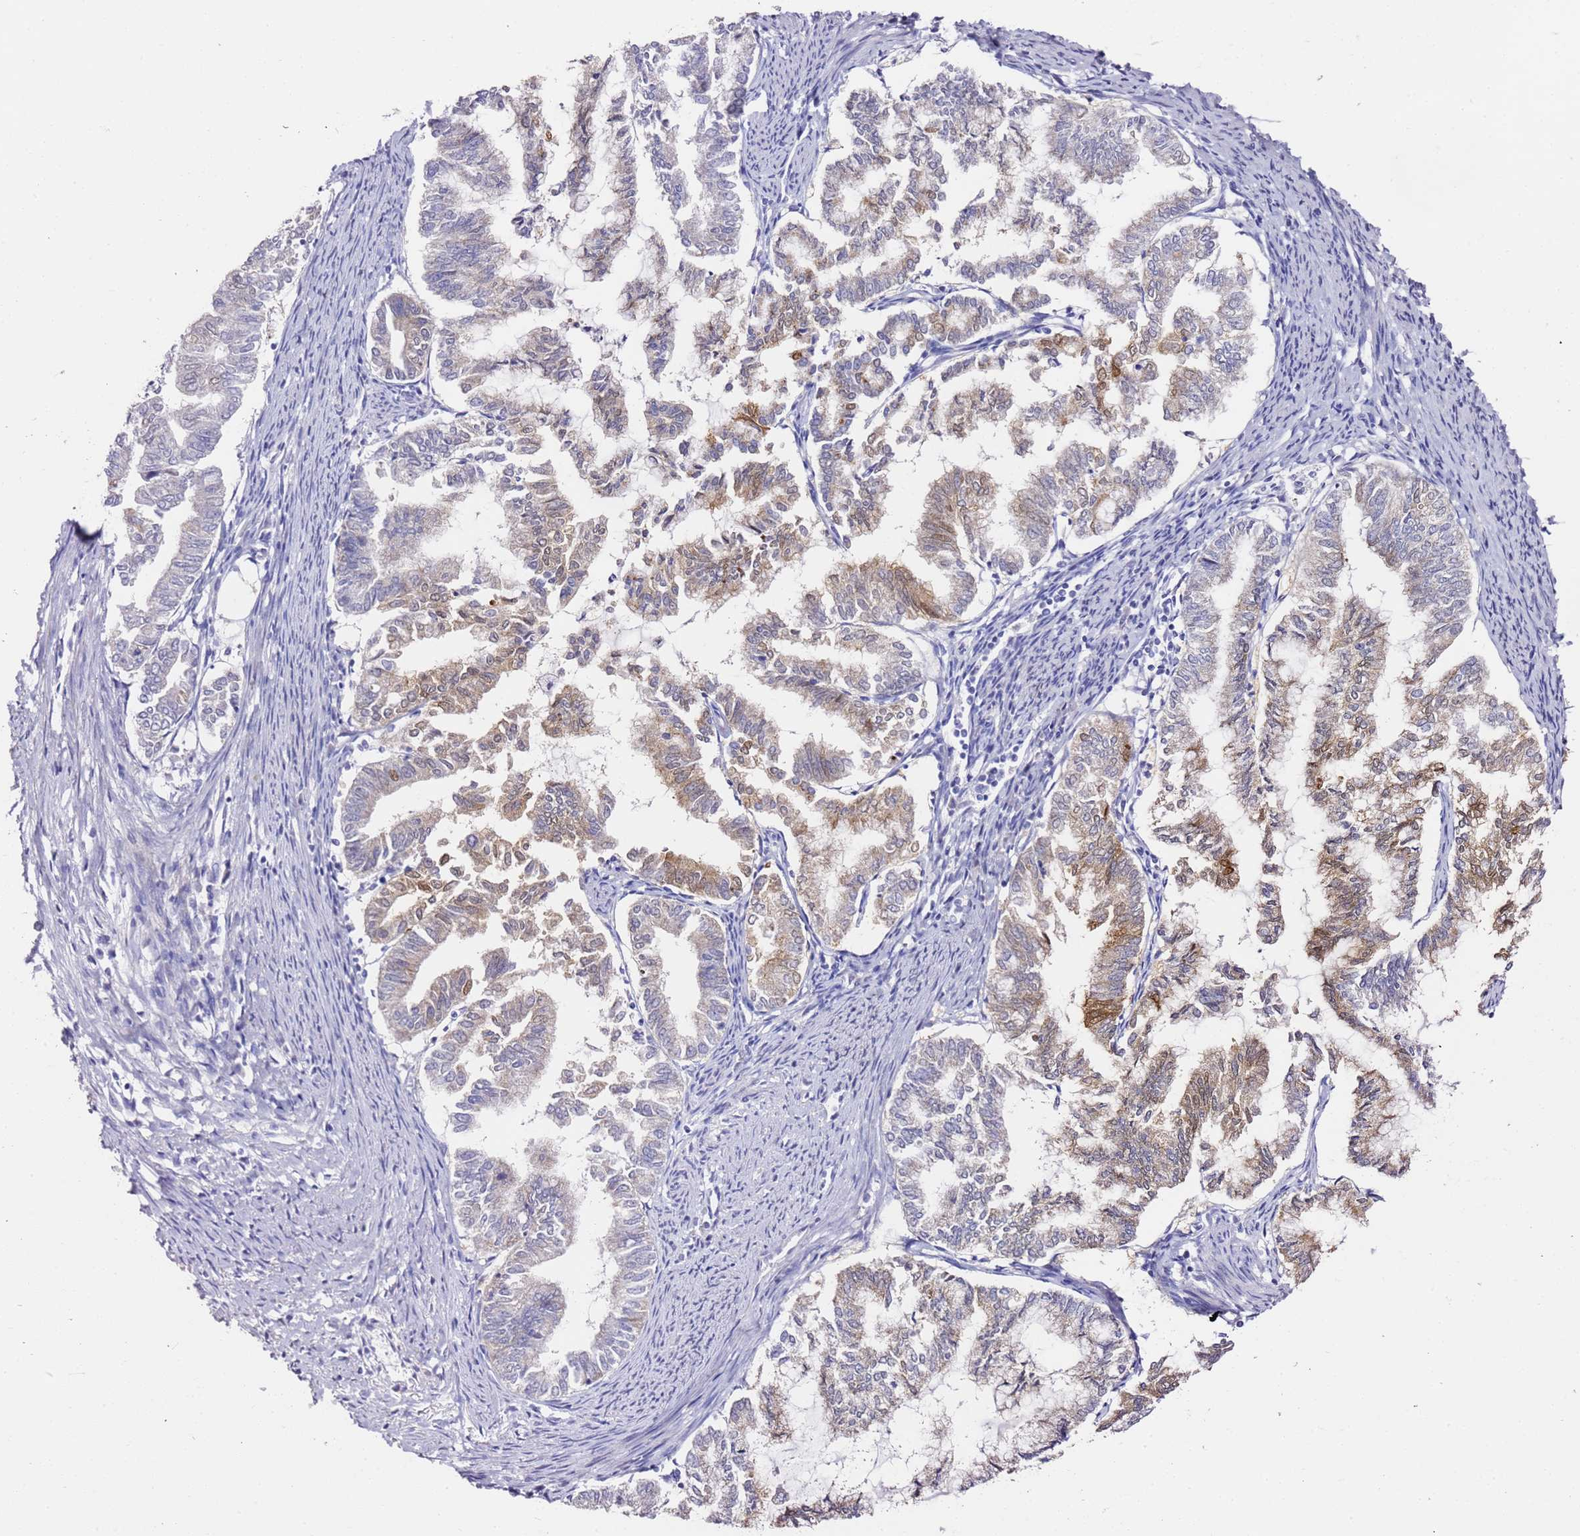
{"staining": {"intensity": "moderate", "quantity": "25%-75%", "location": "cytoplasmic/membranous"}, "tissue": "endometrial cancer", "cell_type": "Tumor cells", "image_type": "cancer", "snomed": [{"axis": "morphology", "description": "Adenocarcinoma, NOS"}, {"axis": "topography", "description": "Endometrium"}], "caption": "Human endometrial cancer (adenocarcinoma) stained for a protein (brown) demonstrates moderate cytoplasmic/membranous positive staining in approximately 25%-75% of tumor cells.", "gene": "HGD", "patient": {"sex": "female", "age": 79}}